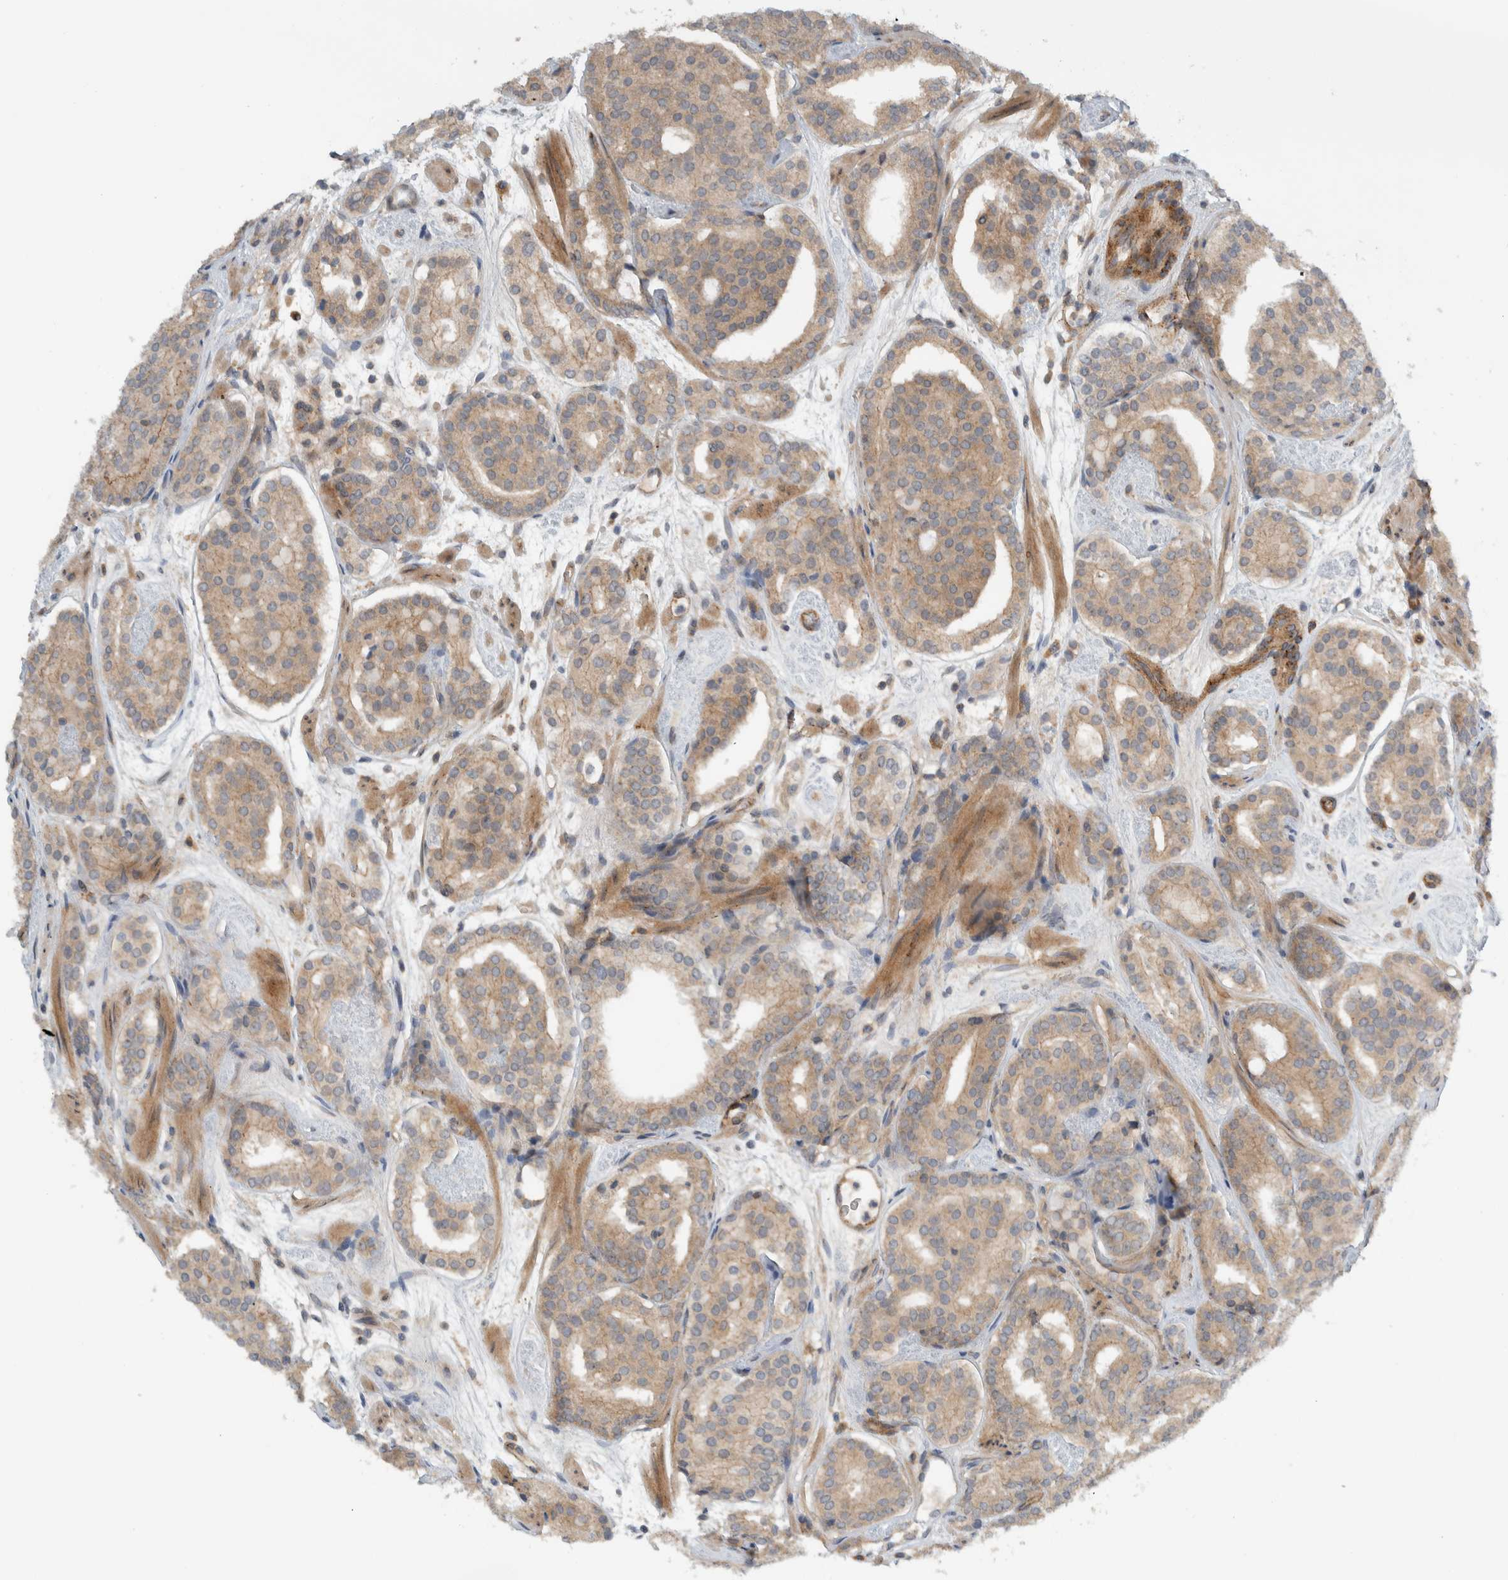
{"staining": {"intensity": "weak", "quantity": ">75%", "location": "cytoplasmic/membranous"}, "tissue": "prostate cancer", "cell_type": "Tumor cells", "image_type": "cancer", "snomed": [{"axis": "morphology", "description": "Adenocarcinoma, Low grade"}, {"axis": "topography", "description": "Prostate"}], "caption": "Prostate cancer was stained to show a protein in brown. There is low levels of weak cytoplasmic/membranous staining in approximately >75% of tumor cells.", "gene": "MPRIP", "patient": {"sex": "male", "age": 69}}